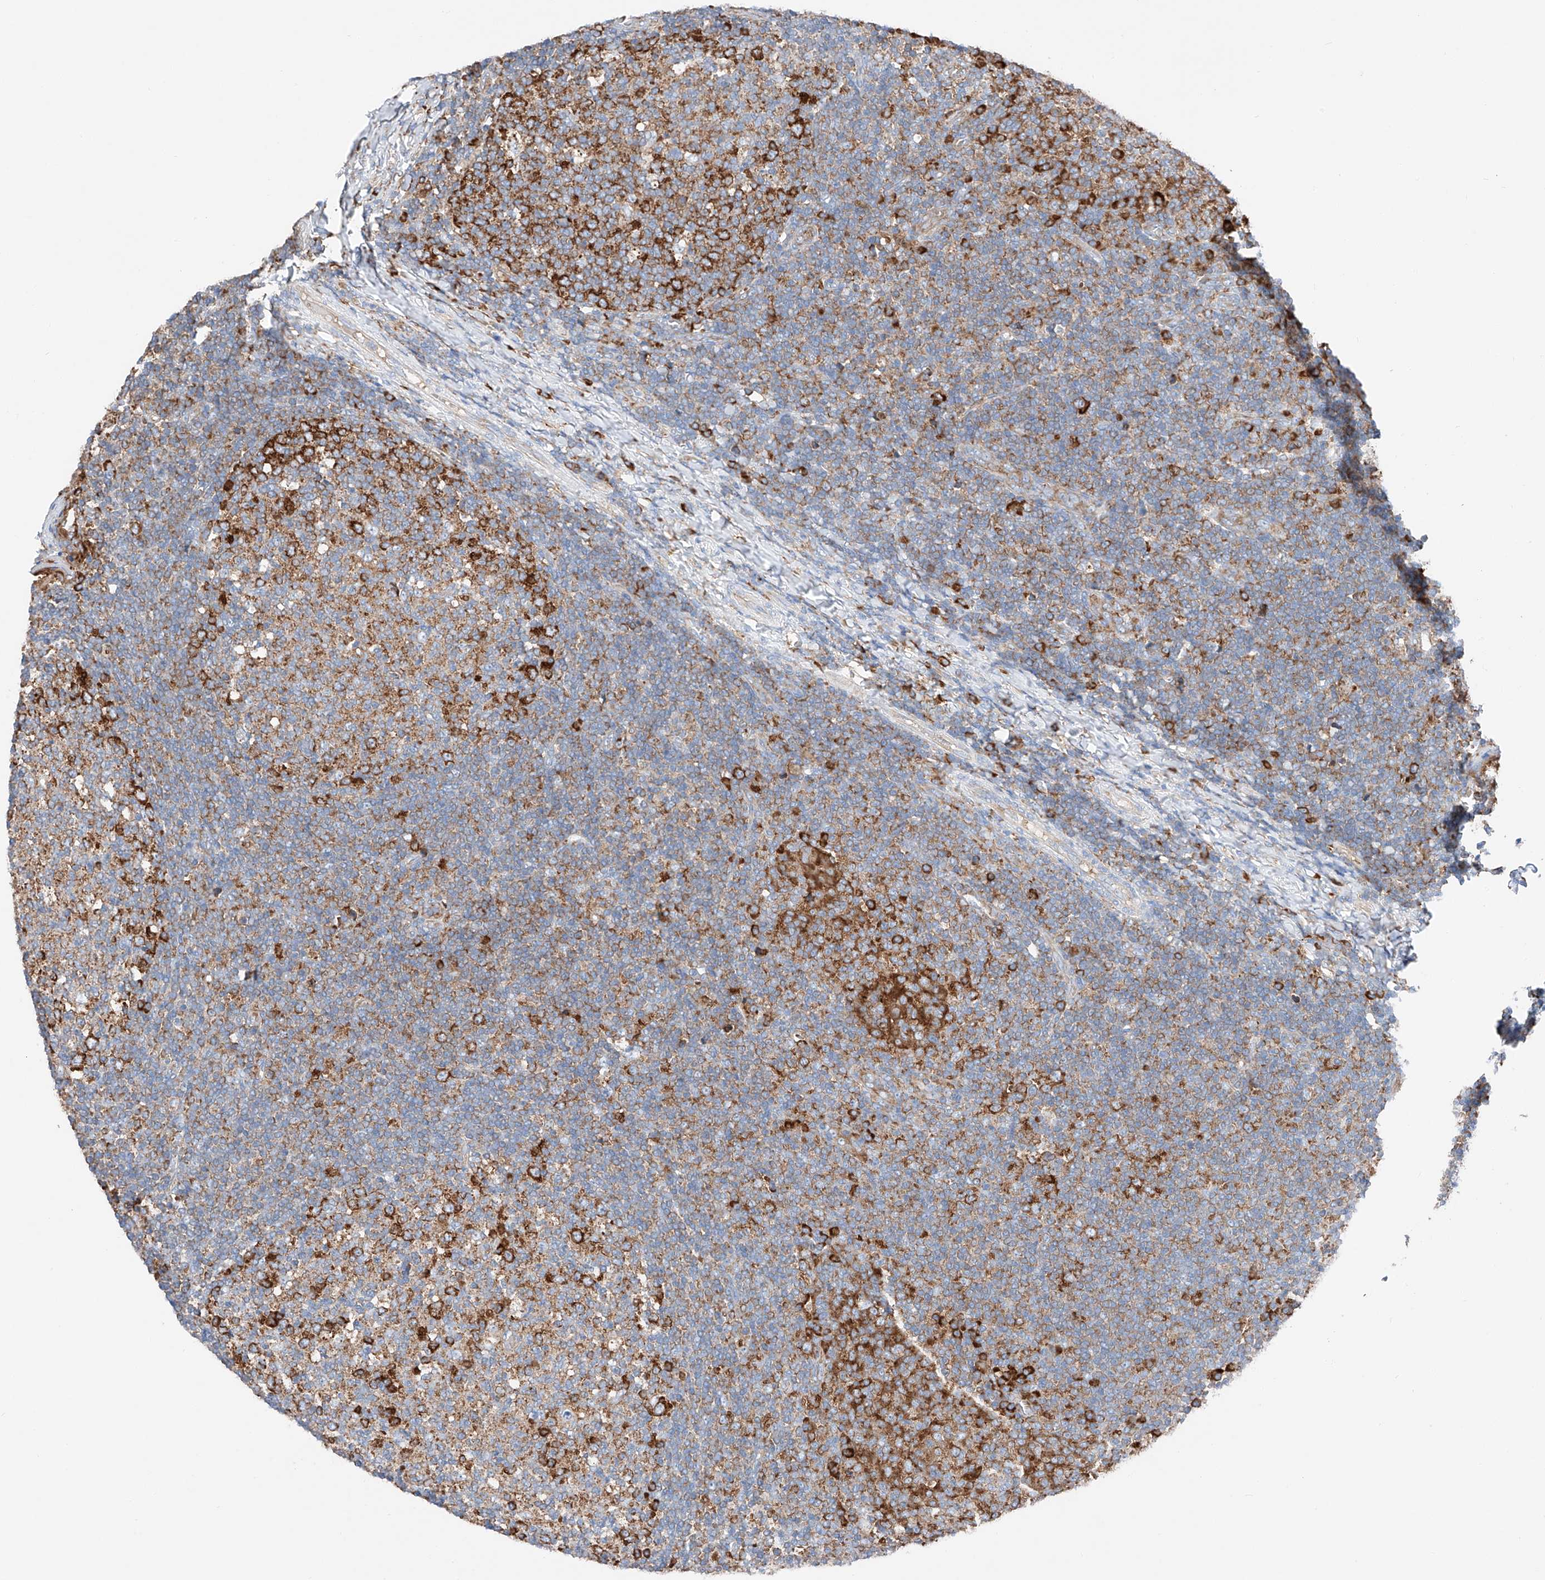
{"staining": {"intensity": "strong", "quantity": "25%-75%", "location": "cytoplasmic/membranous"}, "tissue": "tonsil", "cell_type": "Germinal center cells", "image_type": "normal", "snomed": [{"axis": "morphology", "description": "Normal tissue, NOS"}, {"axis": "topography", "description": "Tonsil"}], "caption": "Immunohistochemistry histopathology image of normal tonsil: human tonsil stained using IHC displays high levels of strong protein expression localized specifically in the cytoplasmic/membranous of germinal center cells, appearing as a cytoplasmic/membranous brown color.", "gene": "CRELD1", "patient": {"sex": "female", "age": 19}}